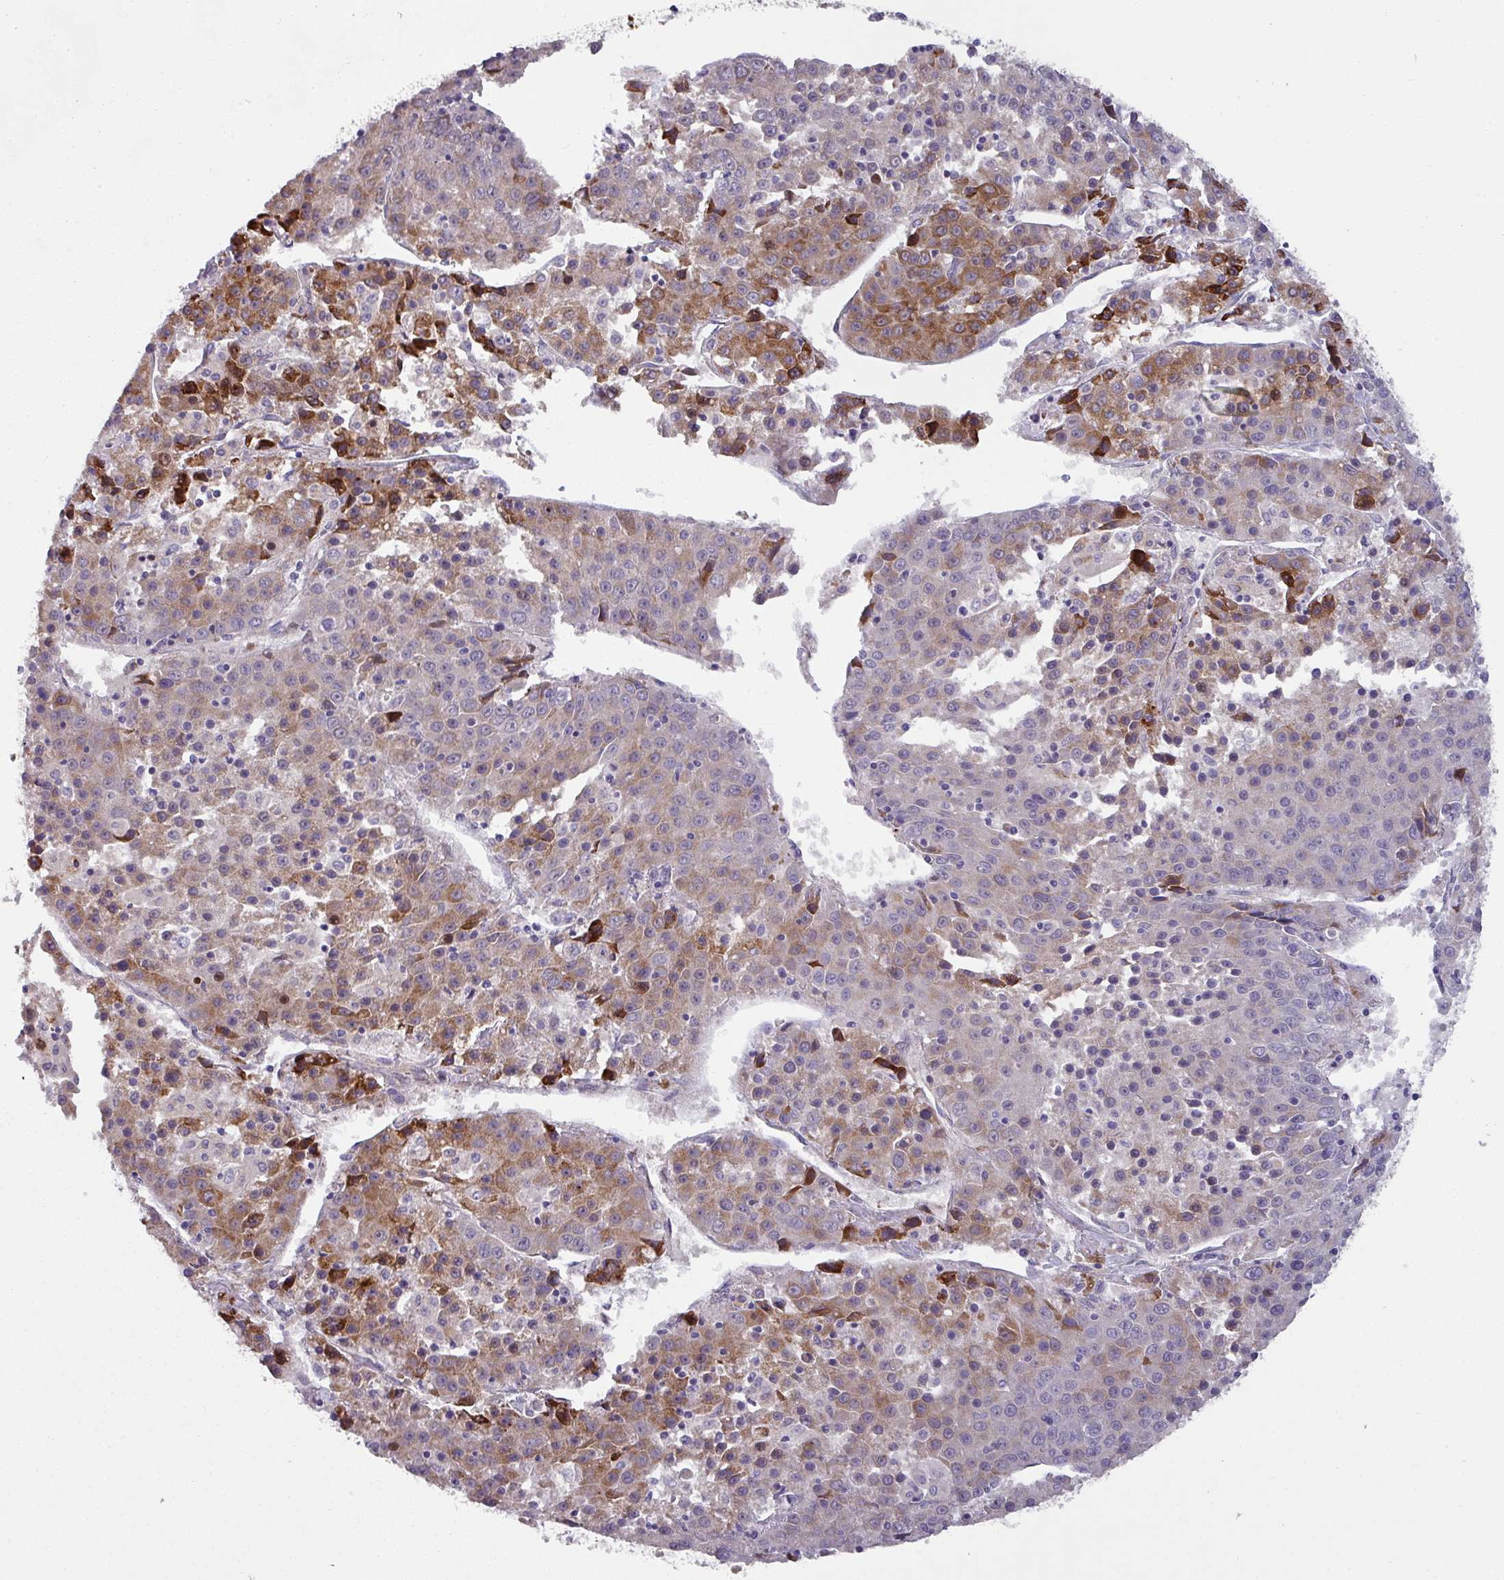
{"staining": {"intensity": "moderate", "quantity": "25%-75%", "location": "cytoplasmic/membranous"}, "tissue": "liver cancer", "cell_type": "Tumor cells", "image_type": "cancer", "snomed": [{"axis": "morphology", "description": "Carcinoma, Hepatocellular, NOS"}, {"axis": "topography", "description": "Liver"}], "caption": "There is medium levels of moderate cytoplasmic/membranous expression in tumor cells of hepatocellular carcinoma (liver), as demonstrated by immunohistochemical staining (brown color).", "gene": "KLHL3", "patient": {"sex": "female", "age": 53}}